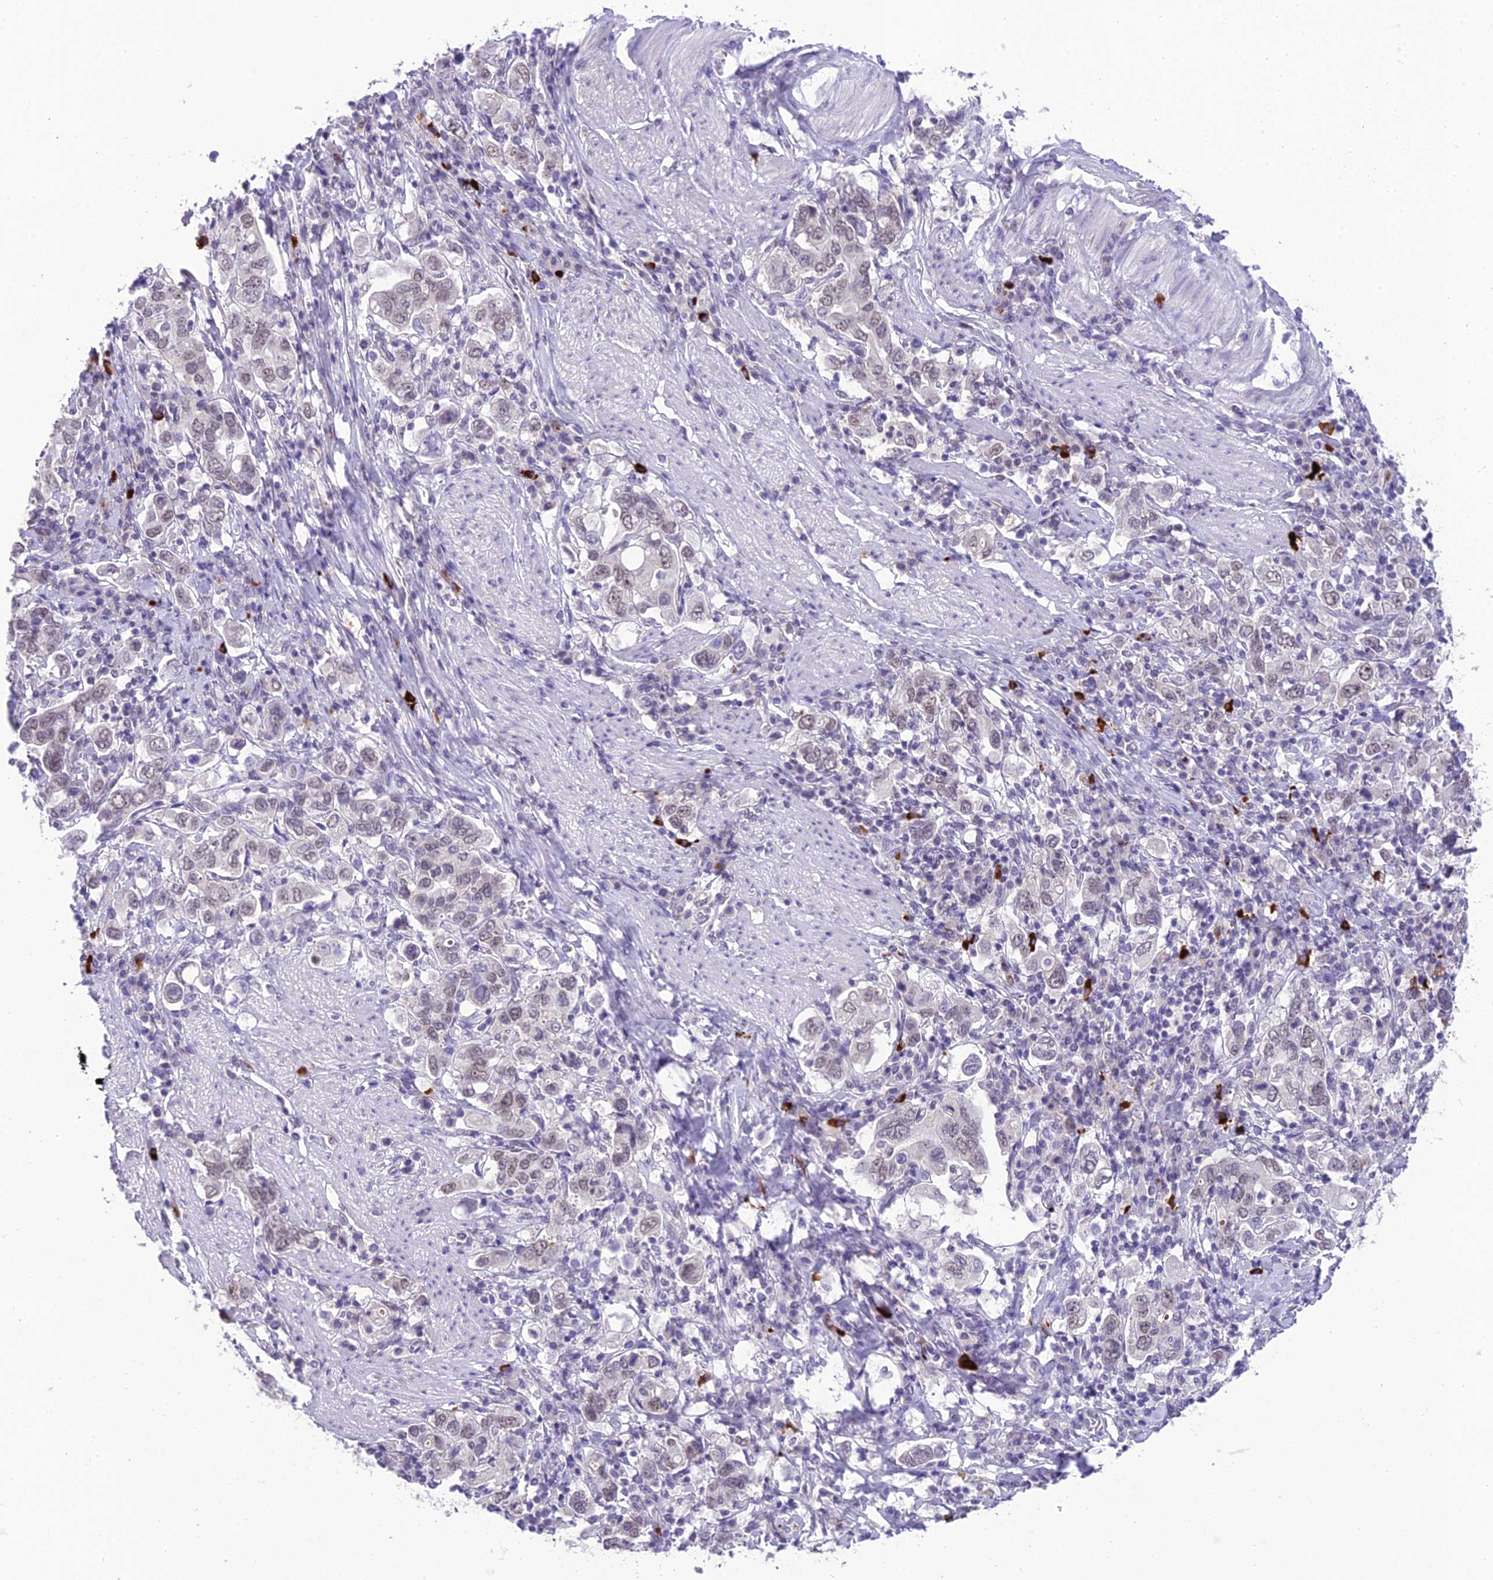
{"staining": {"intensity": "weak", "quantity": "<25%", "location": "nuclear"}, "tissue": "stomach cancer", "cell_type": "Tumor cells", "image_type": "cancer", "snomed": [{"axis": "morphology", "description": "Adenocarcinoma, NOS"}, {"axis": "topography", "description": "Stomach, upper"}], "caption": "Stomach cancer (adenocarcinoma) was stained to show a protein in brown. There is no significant expression in tumor cells.", "gene": "SH3RF3", "patient": {"sex": "male", "age": 62}}